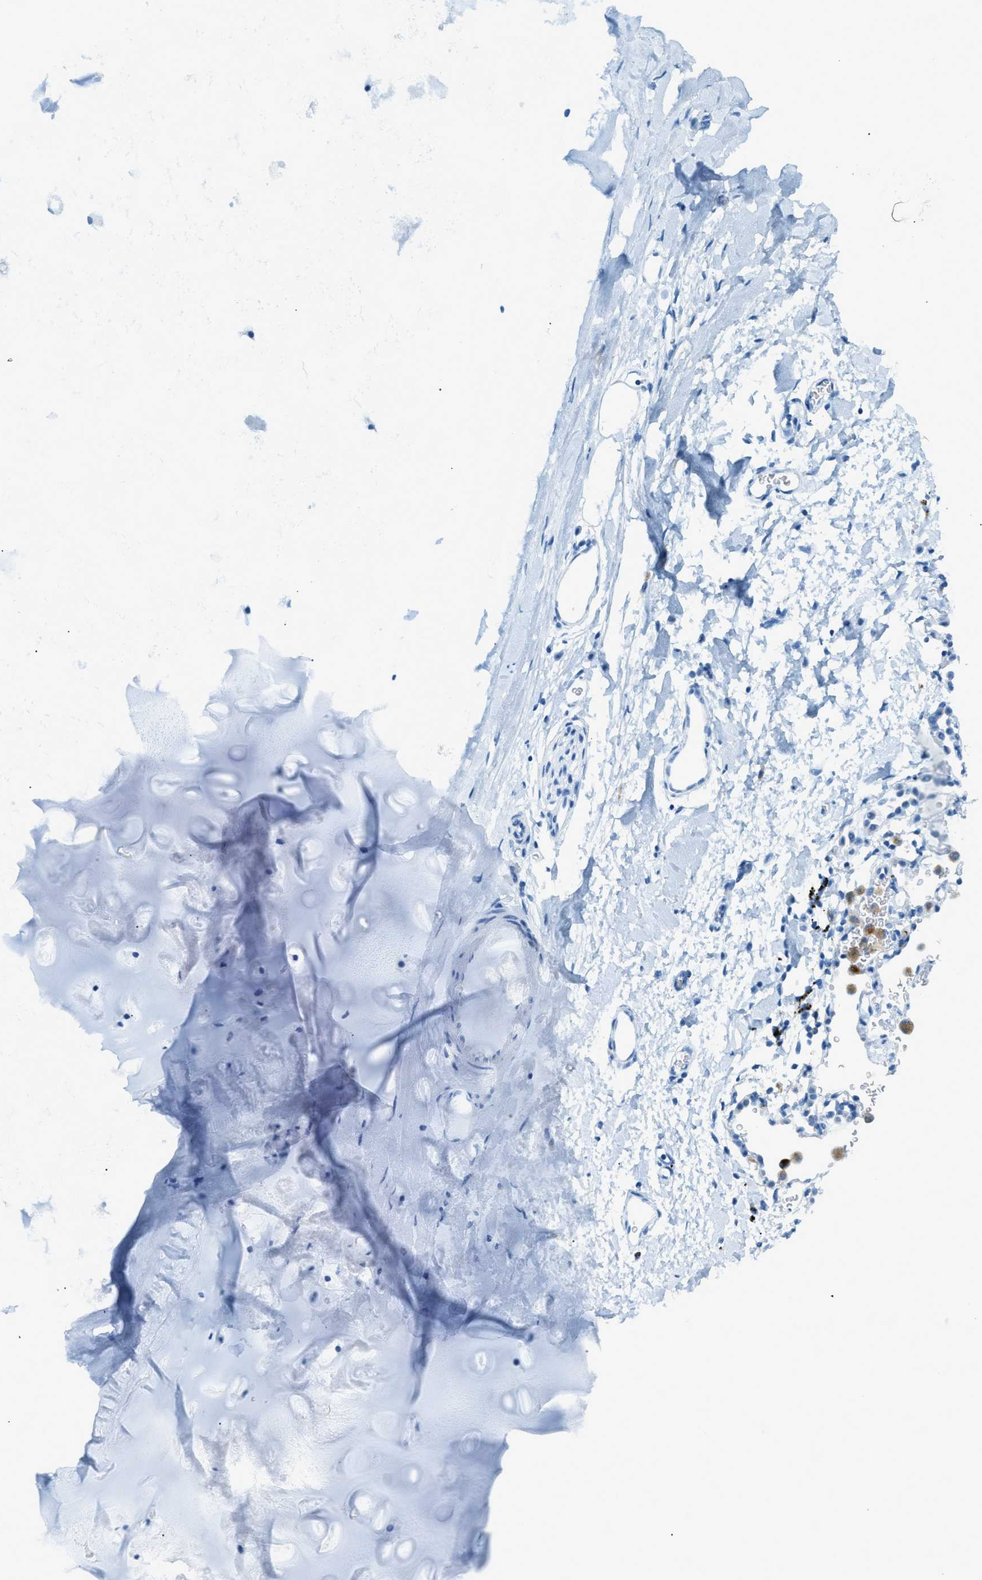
{"staining": {"intensity": "negative", "quantity": "none", "location": "none"}, "tissue": "adipose tissue", "cell_type": "Adipocytes", "image_type": "normal", "snomed": [{"axis": "morphology", "description": "Normal tissue, NOS"}, {"axis": "topography", "description": "Cartilage tissue"}, {"axis": "topography", "description": "Bronchus"}], "caption": "Immunohistochemistry micrograph of benign human adipose tissue stained for a protein (brown), which demonstrates no staining in adipocytes. (Brightfield microscopy of DAB (3,3'-diaminobenzidine) IHC at high magnification).", "gene": "C21orf62", "patient": {"sex": "female", "age": 53}}